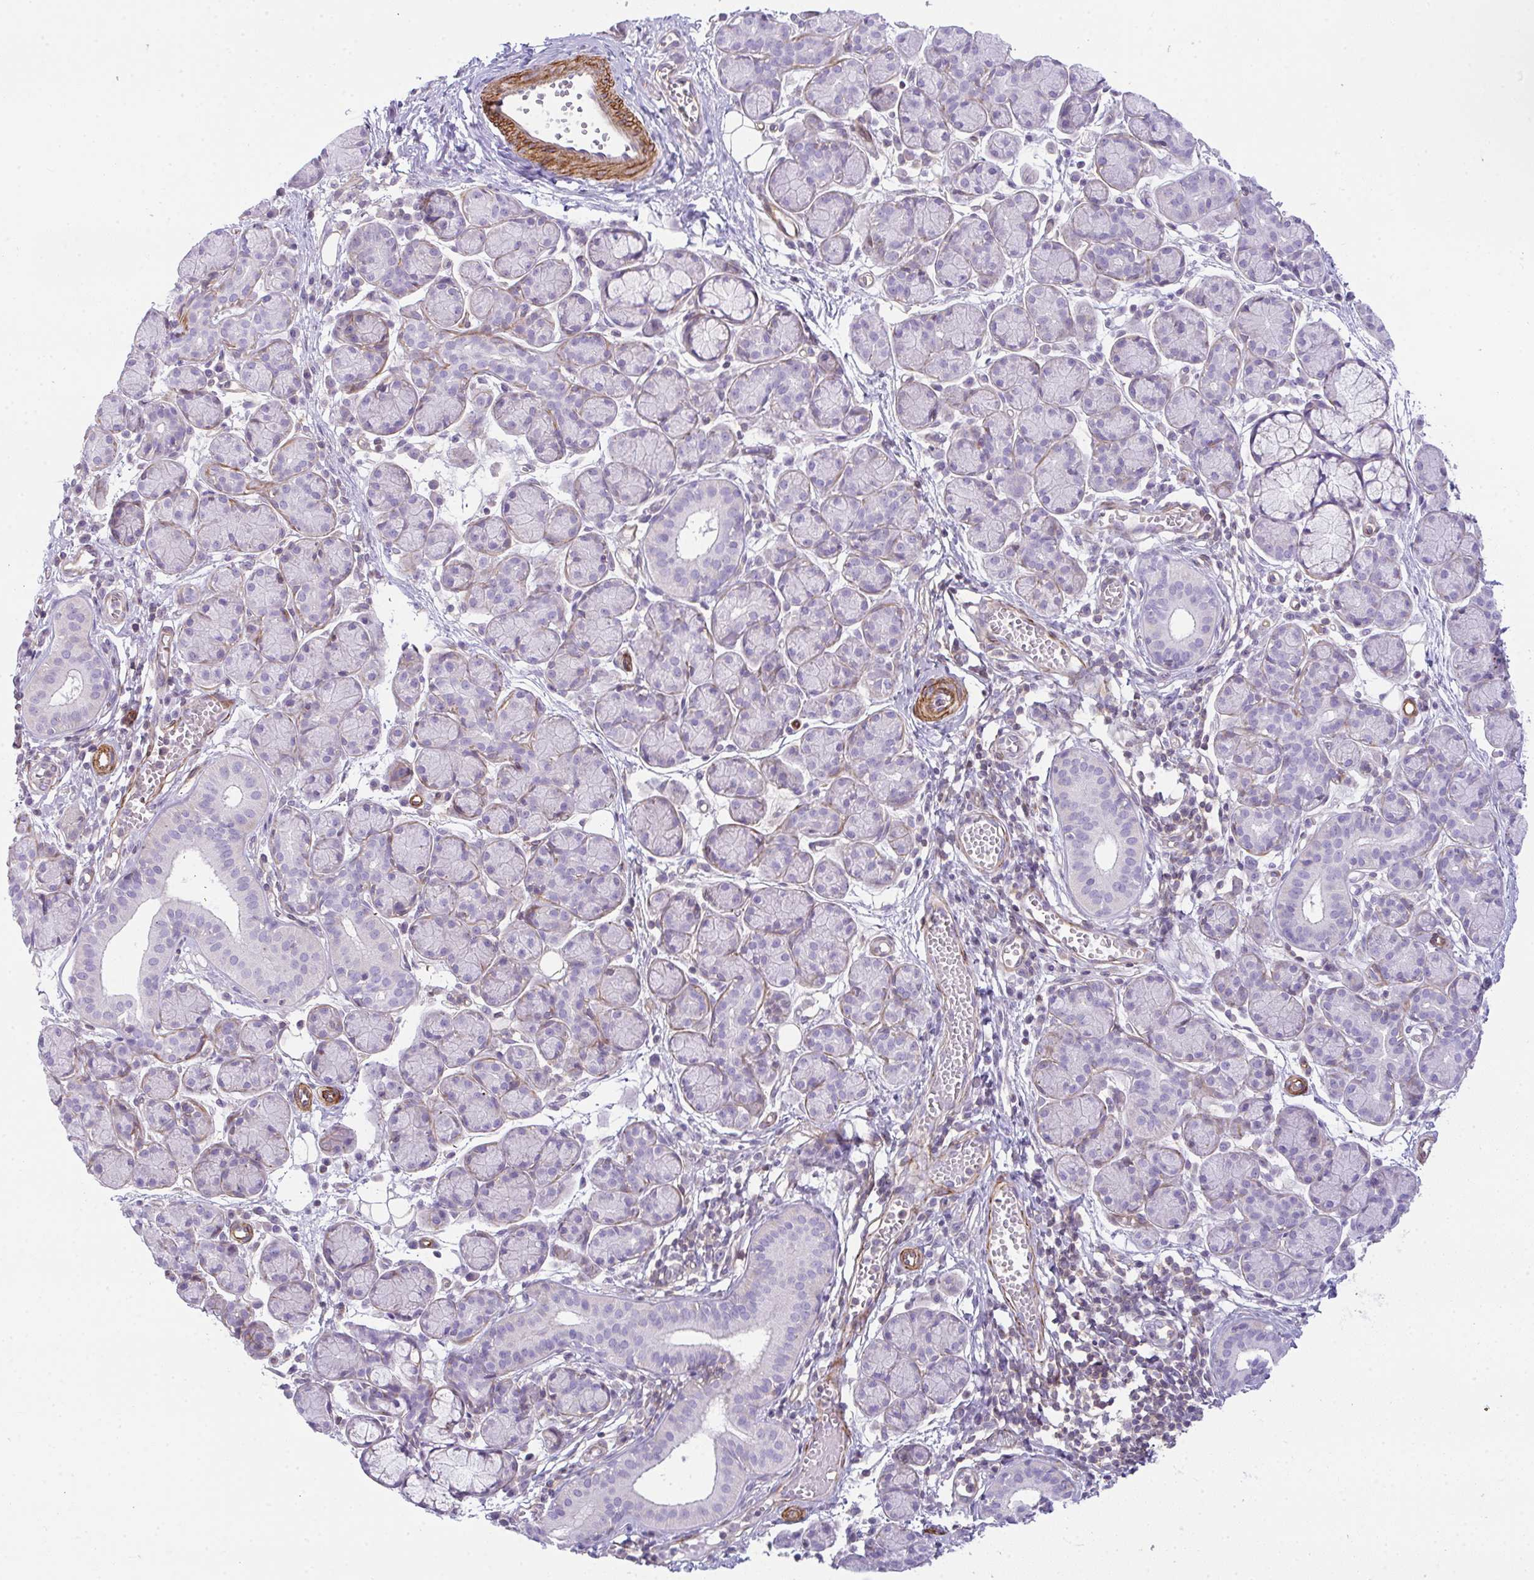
{"staining": {"intensity": "negative", "quantity": "none", "location": "none"}, "tissue": "salivary gland", "cell_type": "Glandular cells", "image_type": "normal", "snomed": [{"axis": "morphology", "description": "Normal tissue, NOS"}, {"axis": "morphology", "description": "Inflammation, NOS"}, {"axis": "topography", "description": "Lymph node"}, {"axis": "topography", "description": "Salivary gland"}], "caption": "Immunohistochemistry (IHC) photomicrograph of benign salivary gland: salivary gland stained with DAB (3,3'-diaminobenzidine) reveals no significant protein staining in glandular cells.", "gene": "CDRT15", "patient": {"sex": "male", "age": 3}}